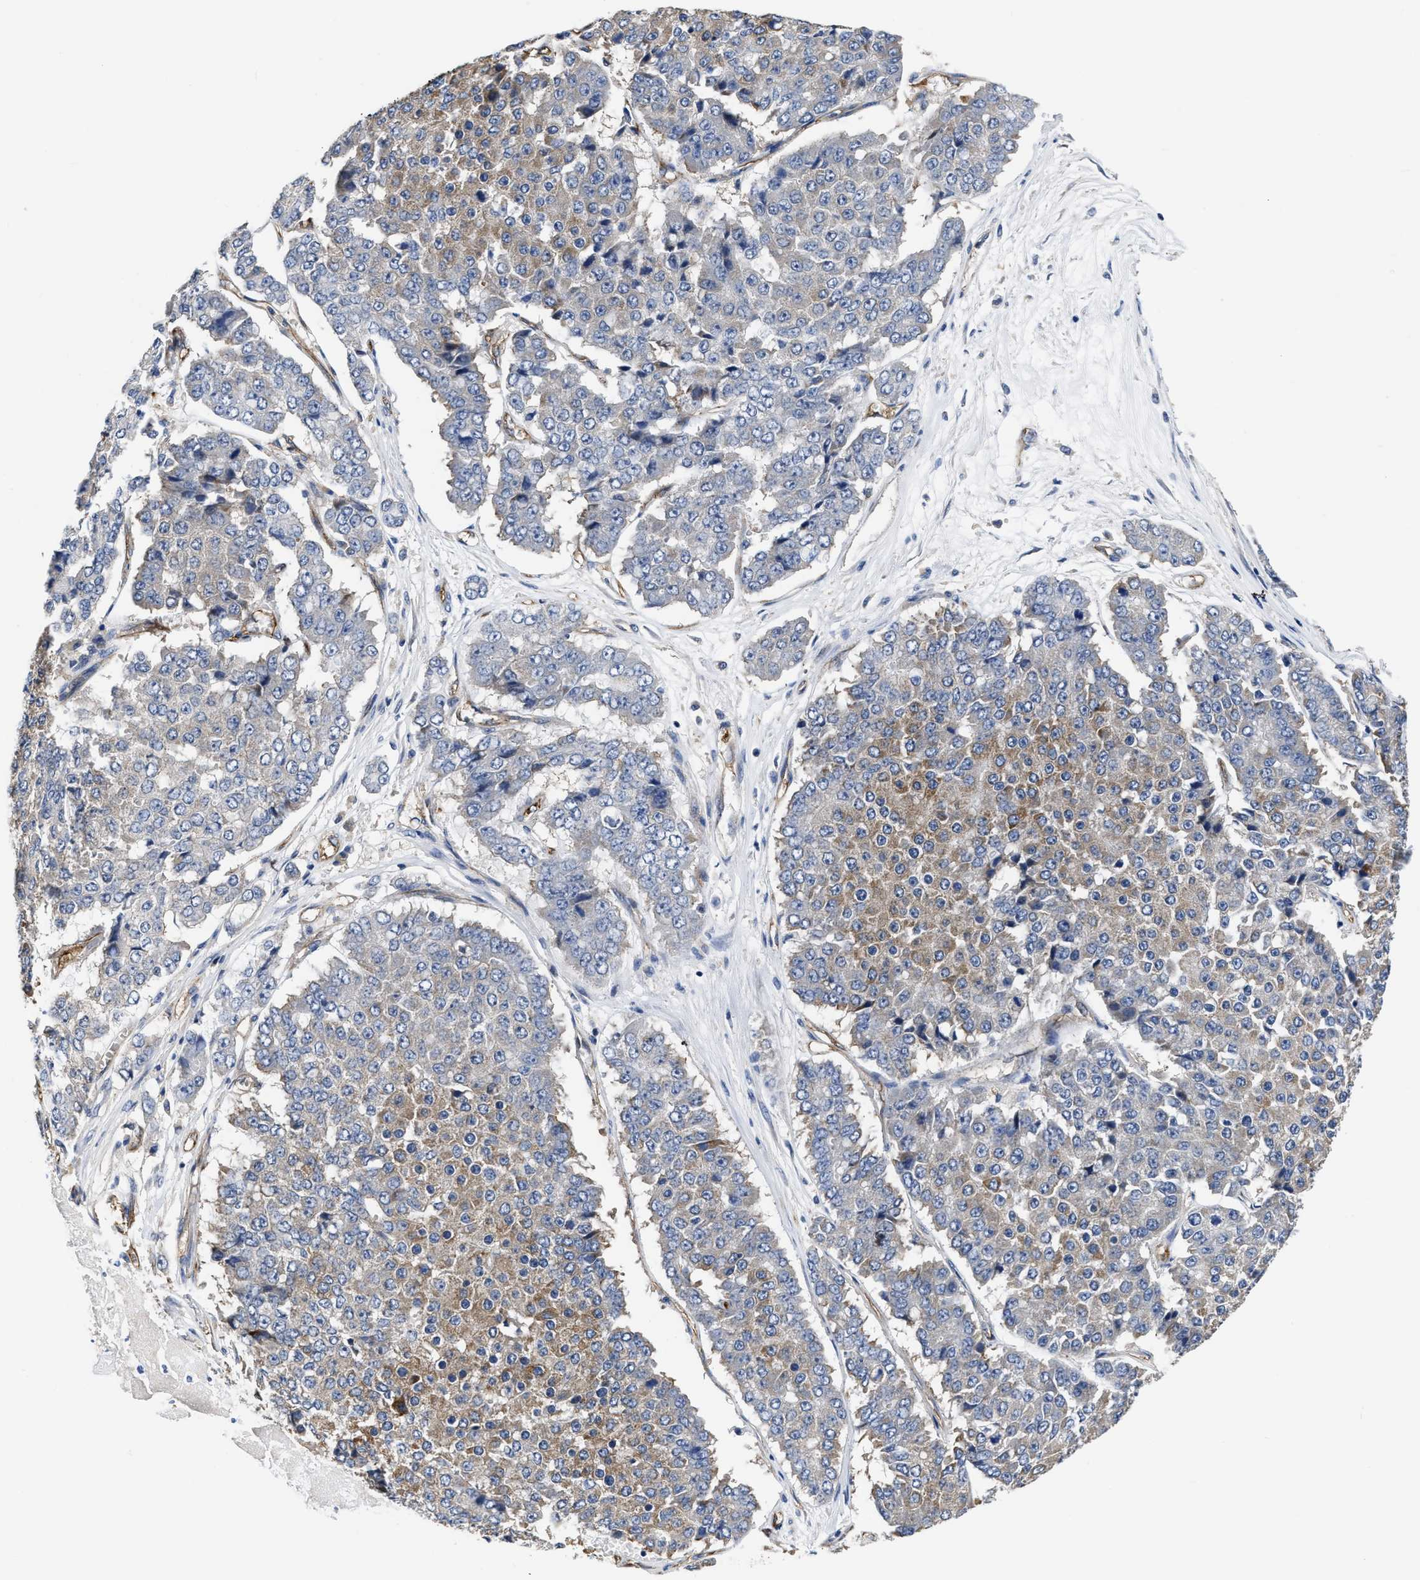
{"staining": {"intensity": "moderate", "quantity": "<25%", "location": "cytoplasmic/membranous"}, "tissue": "pancreatic cancer", "cell_type": "Tumor cells", "image_type": "cancer", "snomed": [{"axis": "morphology", "description": "Adenocarcinoma, NOS"}, {"axis": "topography", "description": "Pancreas"}], "caption": "Immunohistochemical staining of pancreatic adenocarcinoma demonstrates moderate cytoplasmic/membranous protein staining in about <25% of tumor cells.", "gene": "C22orf42", "patient": {"sex": "male", "age": 50}}